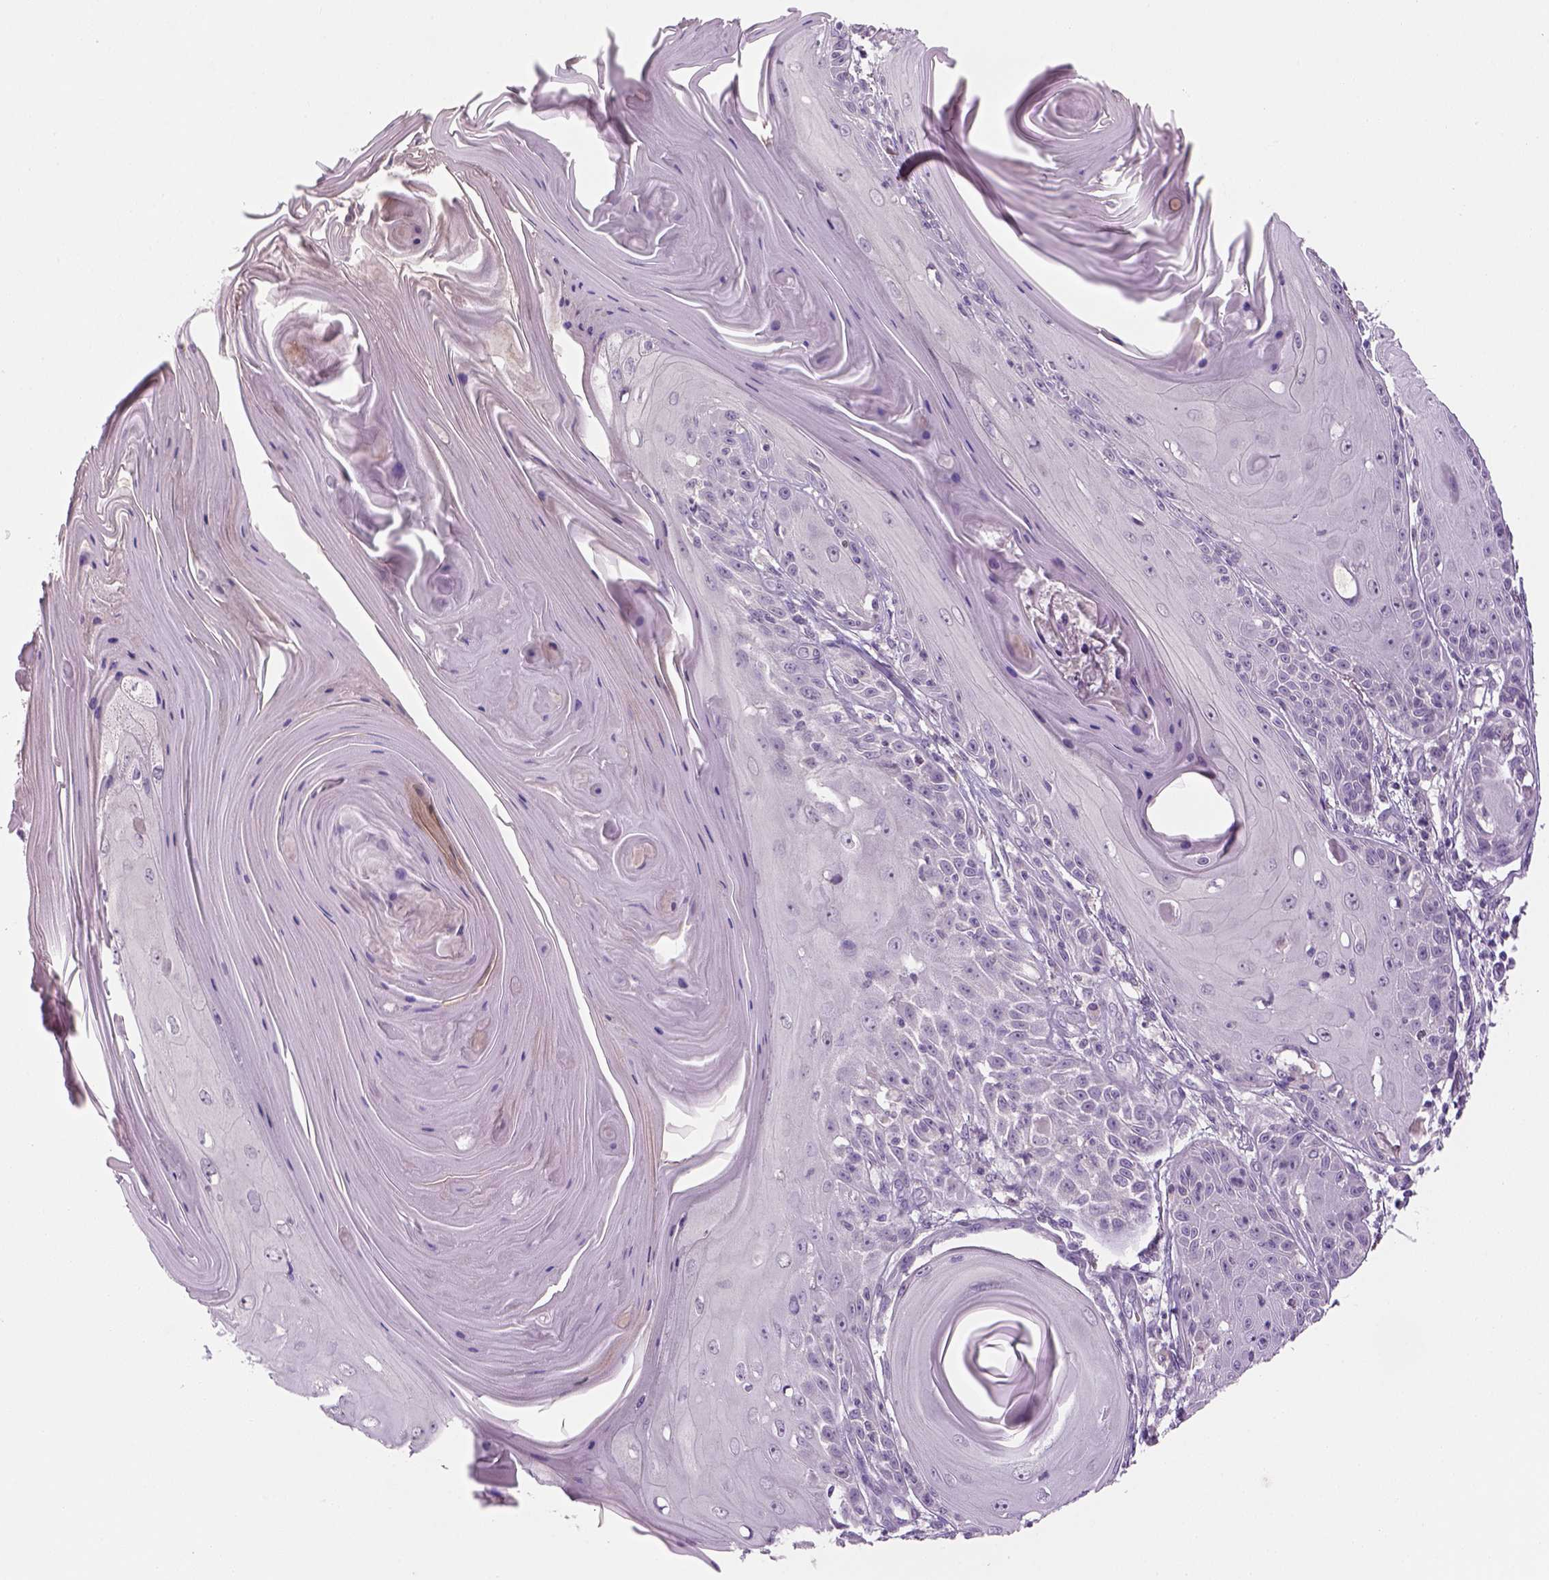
{"staining": {"intensity": "negative", "quantity": "none", "location": "none"}, "tissue": "skin cancer", "cell_type": "Tumor cells", "image_type": "cancer", "snomed": [{"axis": "morphology", "description": "Squamous cell carcinoma, NOS"}, {"axis": "topography", "description": "Skin"}, {"axis": "topography", "description": "Vulva"}], "caption": "Tumor cells show no significant protein expression in skin squamous cell carcinoma.", "gene": "GFI1B", "patient": {"sex": "female", "age": 85}}